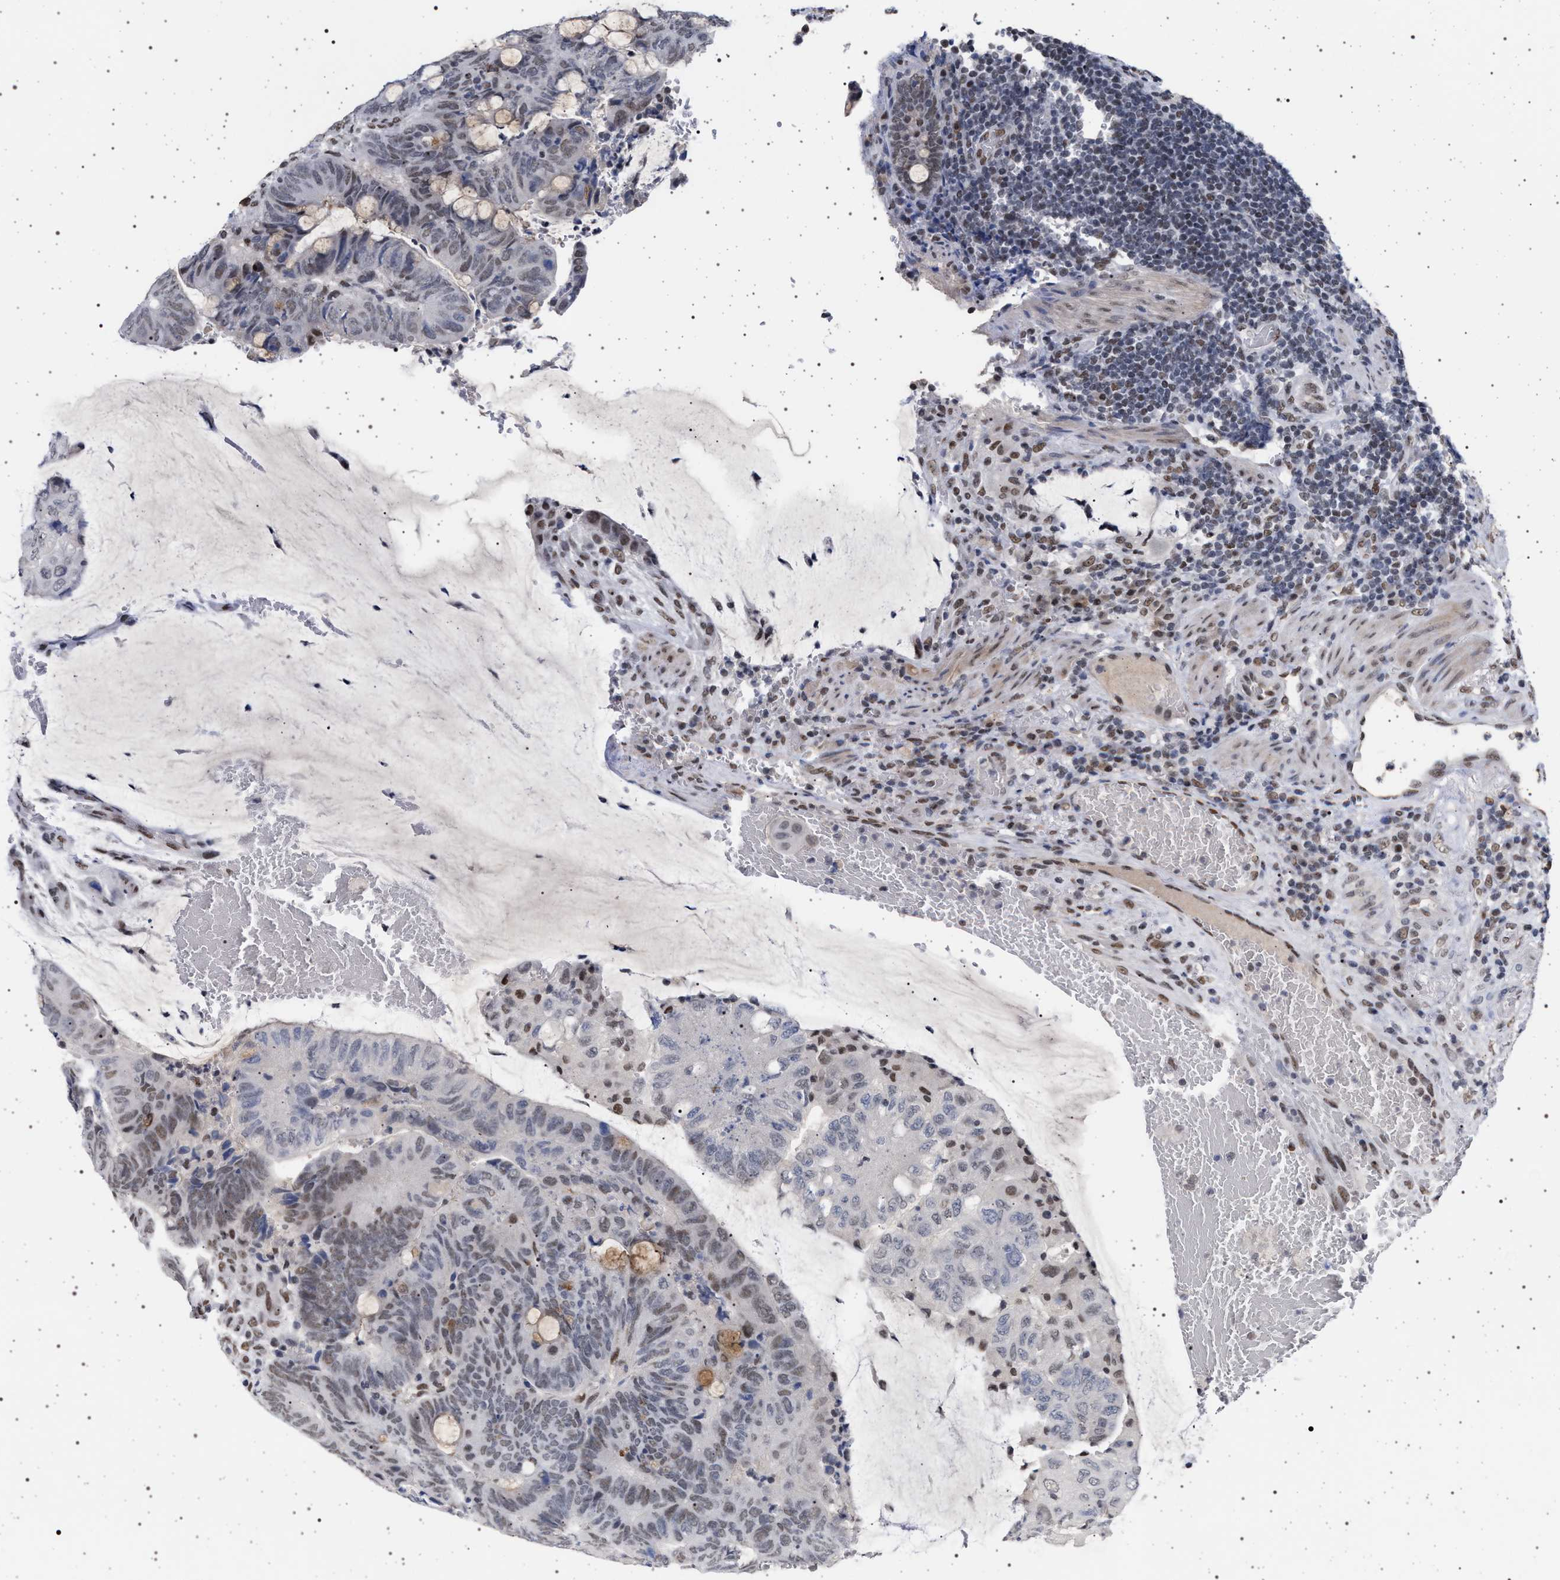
{"staining": {"intensity": "weak", "quantity": "25%-75%", "location": "nuclear"}, "tissue": "colorectal cancer", "cell_type": "Tumor cells", "image_type": "cancer", "snomed": [{"axis": "morphology", "description": "Normal tissue, NOS"}, {"axis": "morphology", "description": "Adenocarcinoma, NOS"}, {"axis": "topography", "description": "Rectum"}, {"axis": "topography", "description": "Peripheral nerve tissue"}], "caption": "IHC (DAB) staining of human colorectal adenocarcinoma shows weak nuclear protein expression in approximately 25%-75% of tumor cells.", "gene": "PHF12", "patient": {"sex": "male", "age": 92}}